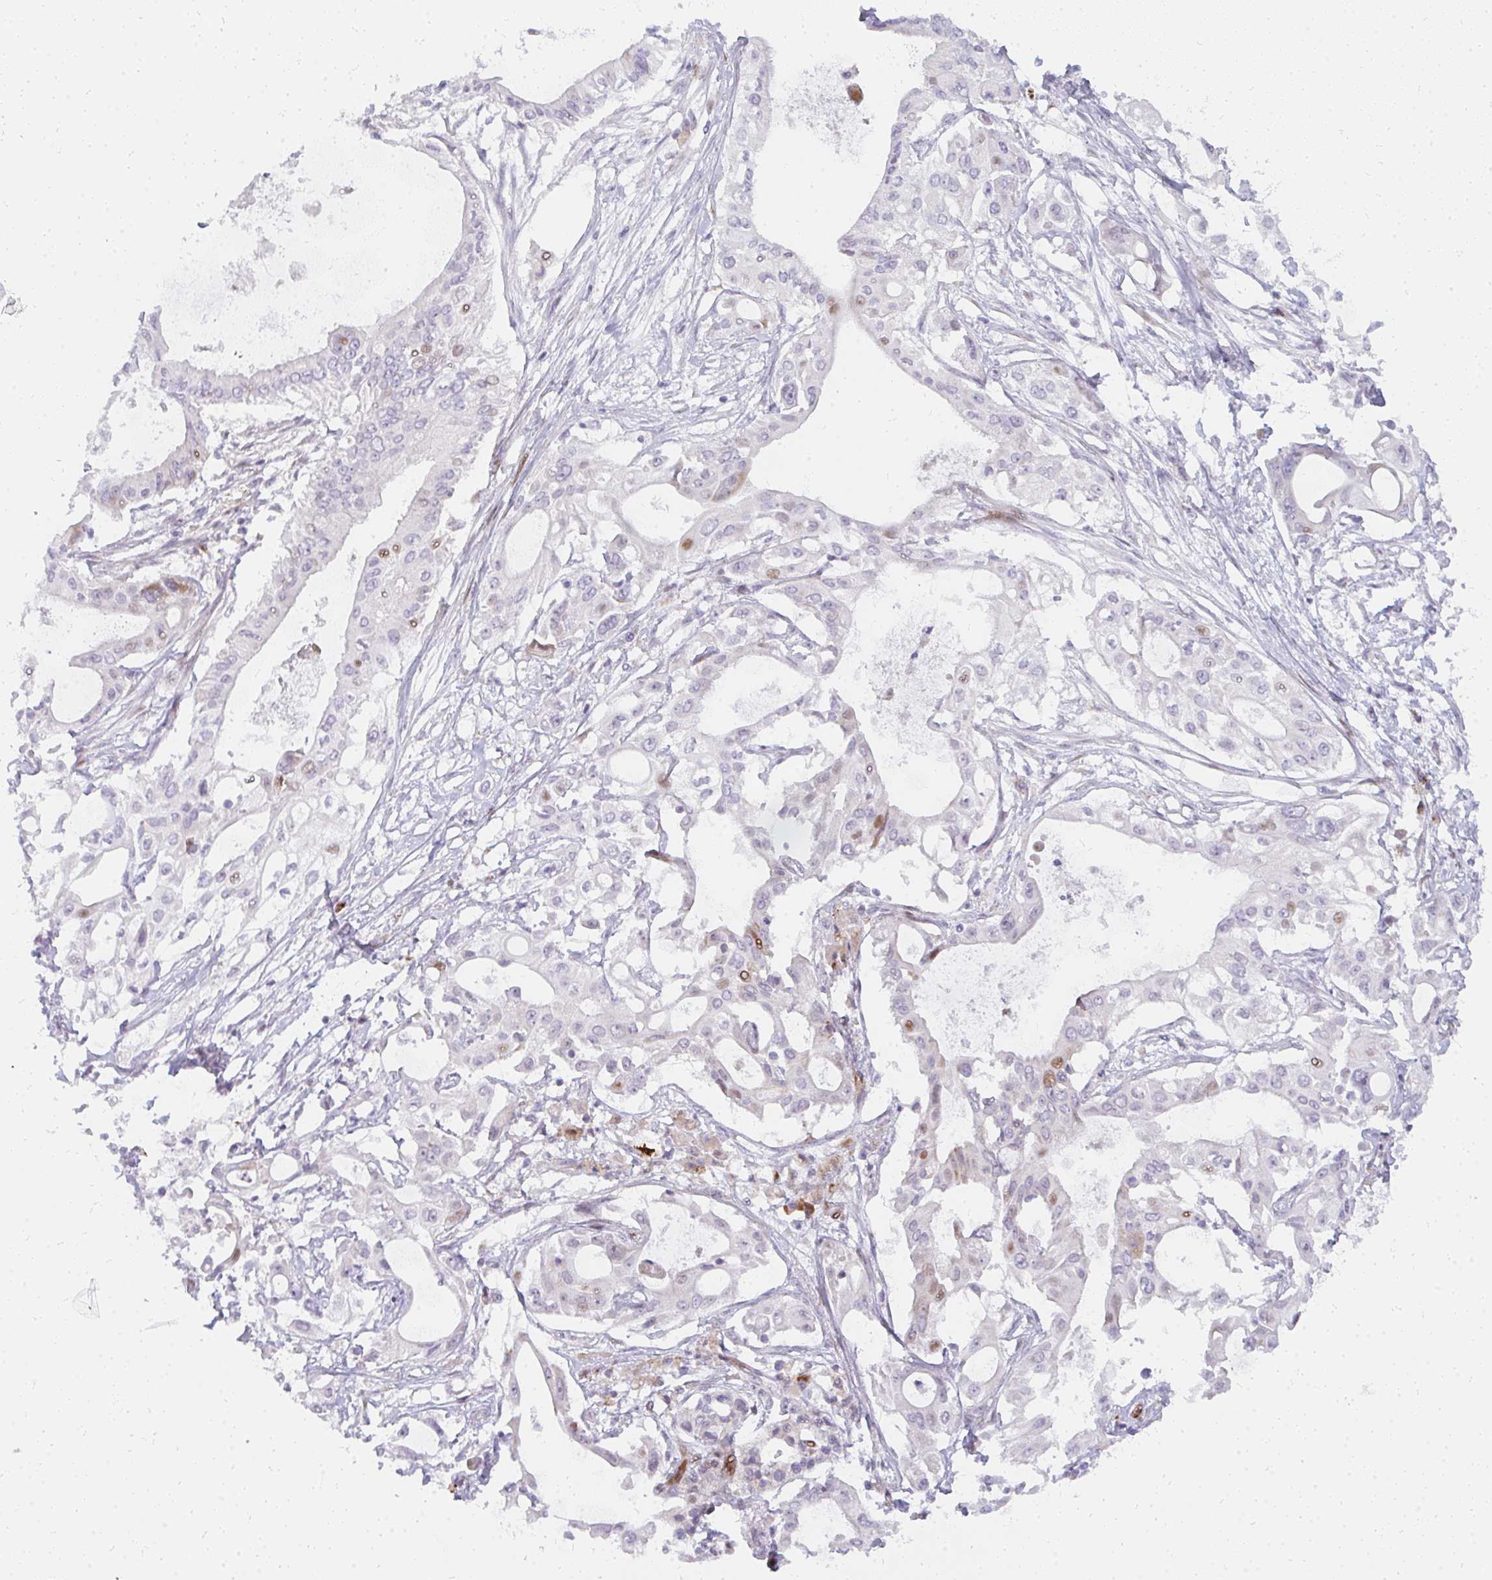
{"staining": {"intensity": "moderate", "quantity": "<25%", "location": "nuclear"}, "tissue": "pancreatic cancer", "cell_type": "Tumor cells", "image_type": "cancer", "snomed": [{"axis": "morphology", "description": "Adenocarcinoma, NOS"}, {"axis": "topography", "description": "Pancreas"}], "caption": "Adenocarcinoma (pancreatic) stained for a protein (brown) reveals moderate nuclear positive expression in about <25% of tumor cells.", "gene": "PLA2G5", "patient": {"sex": "female", "age": 68}}